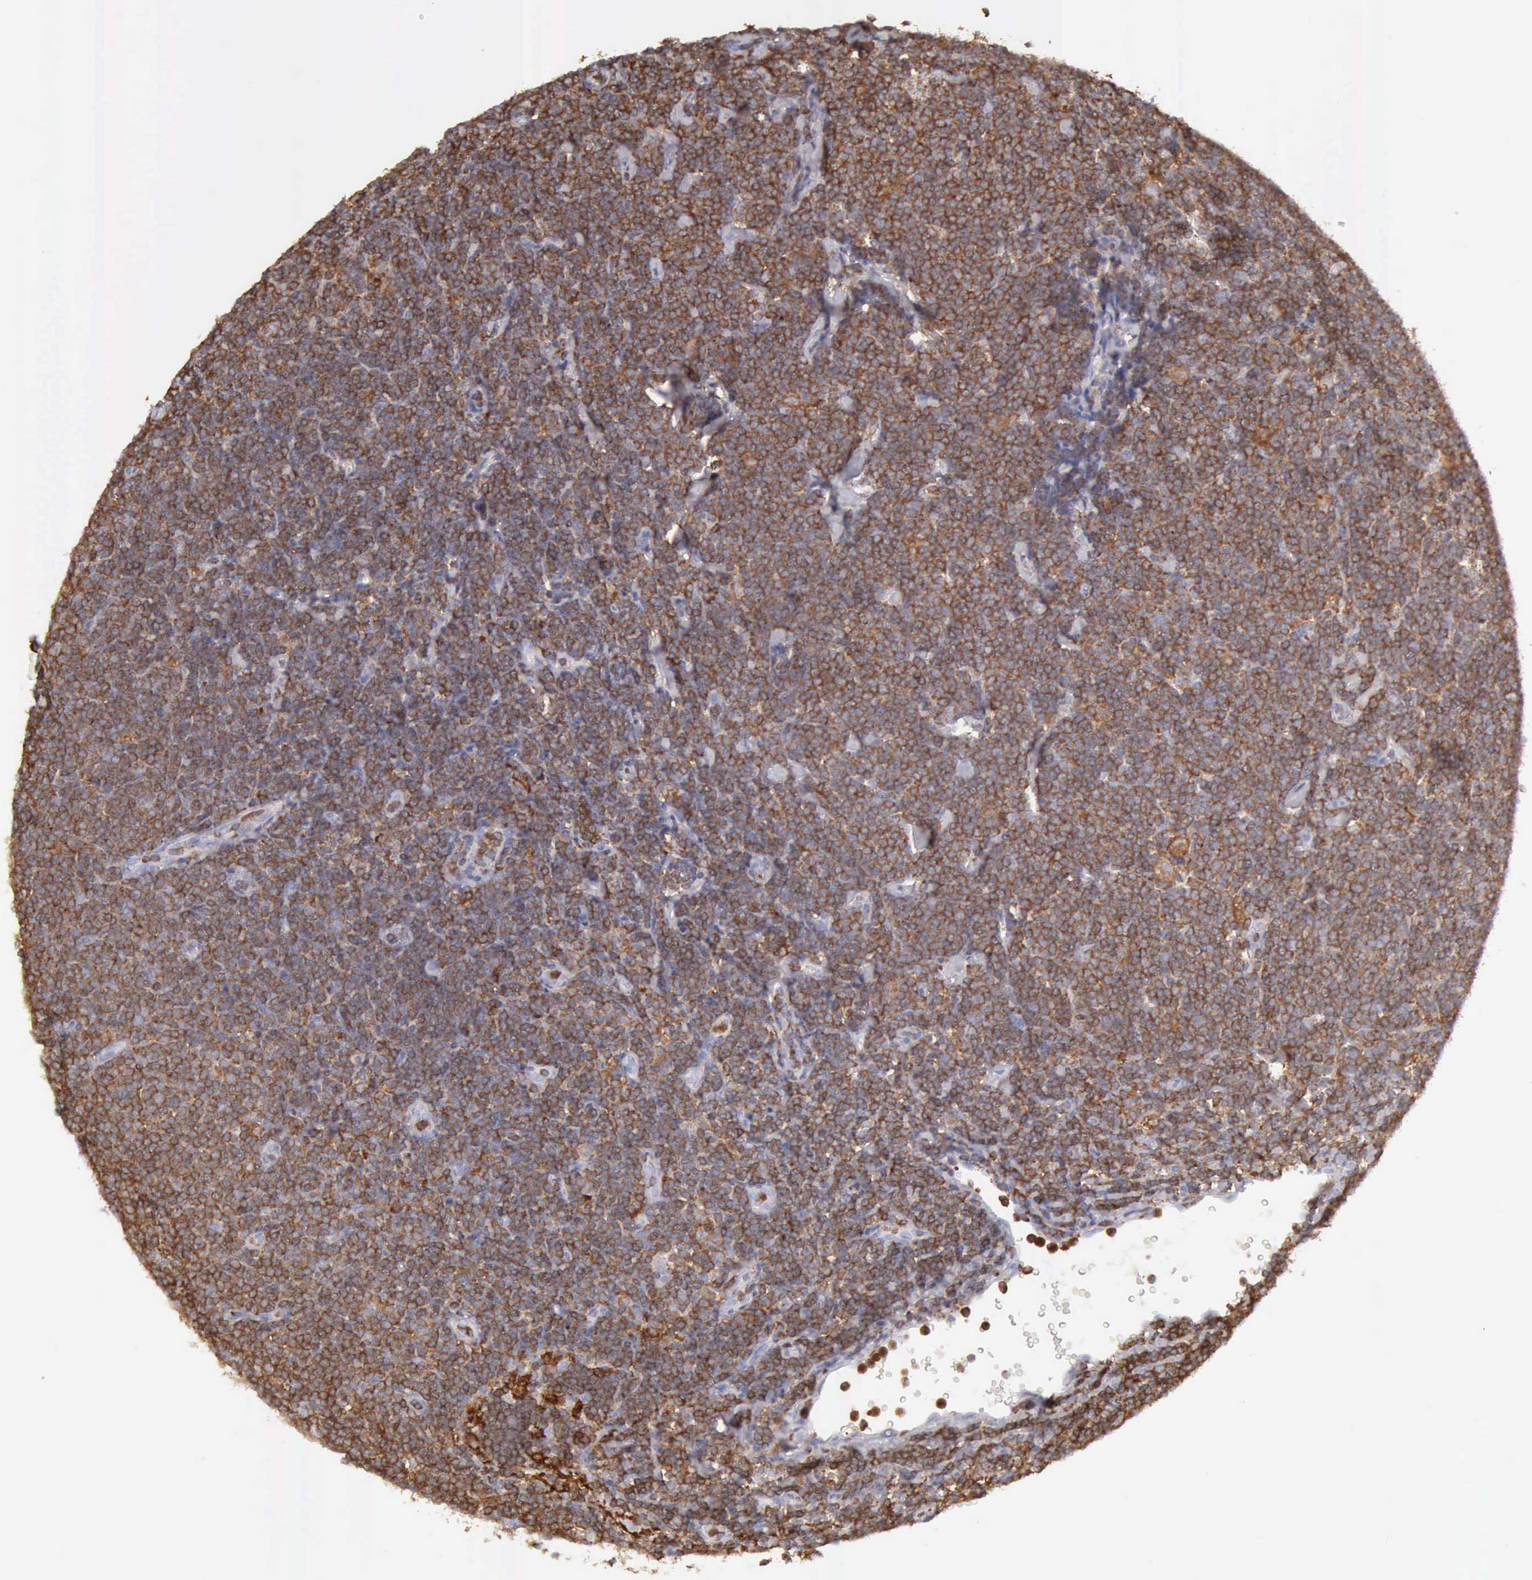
{"staining": {"intensity": "moderate", "quantity": ">75%", "location": "cytoplasmic/membranous"}, "tissue": "lymphoma", "cell_type": "Tumor cells", "image_type": "cancer", "snomed": [{"axis": "morphology", "description": "Malignant lymphoma, non-Hodgkin's type, Low grade"}, {"axis": "topography", "description": "Lymph node"}], "caption": "Tumor cells show medium levels of moderate cytoplasmic/membranous expression in about >75% of cells in lymphoma.", "gene": "ARHGAP4", "patient": {"sex": "male", "age": 65}}